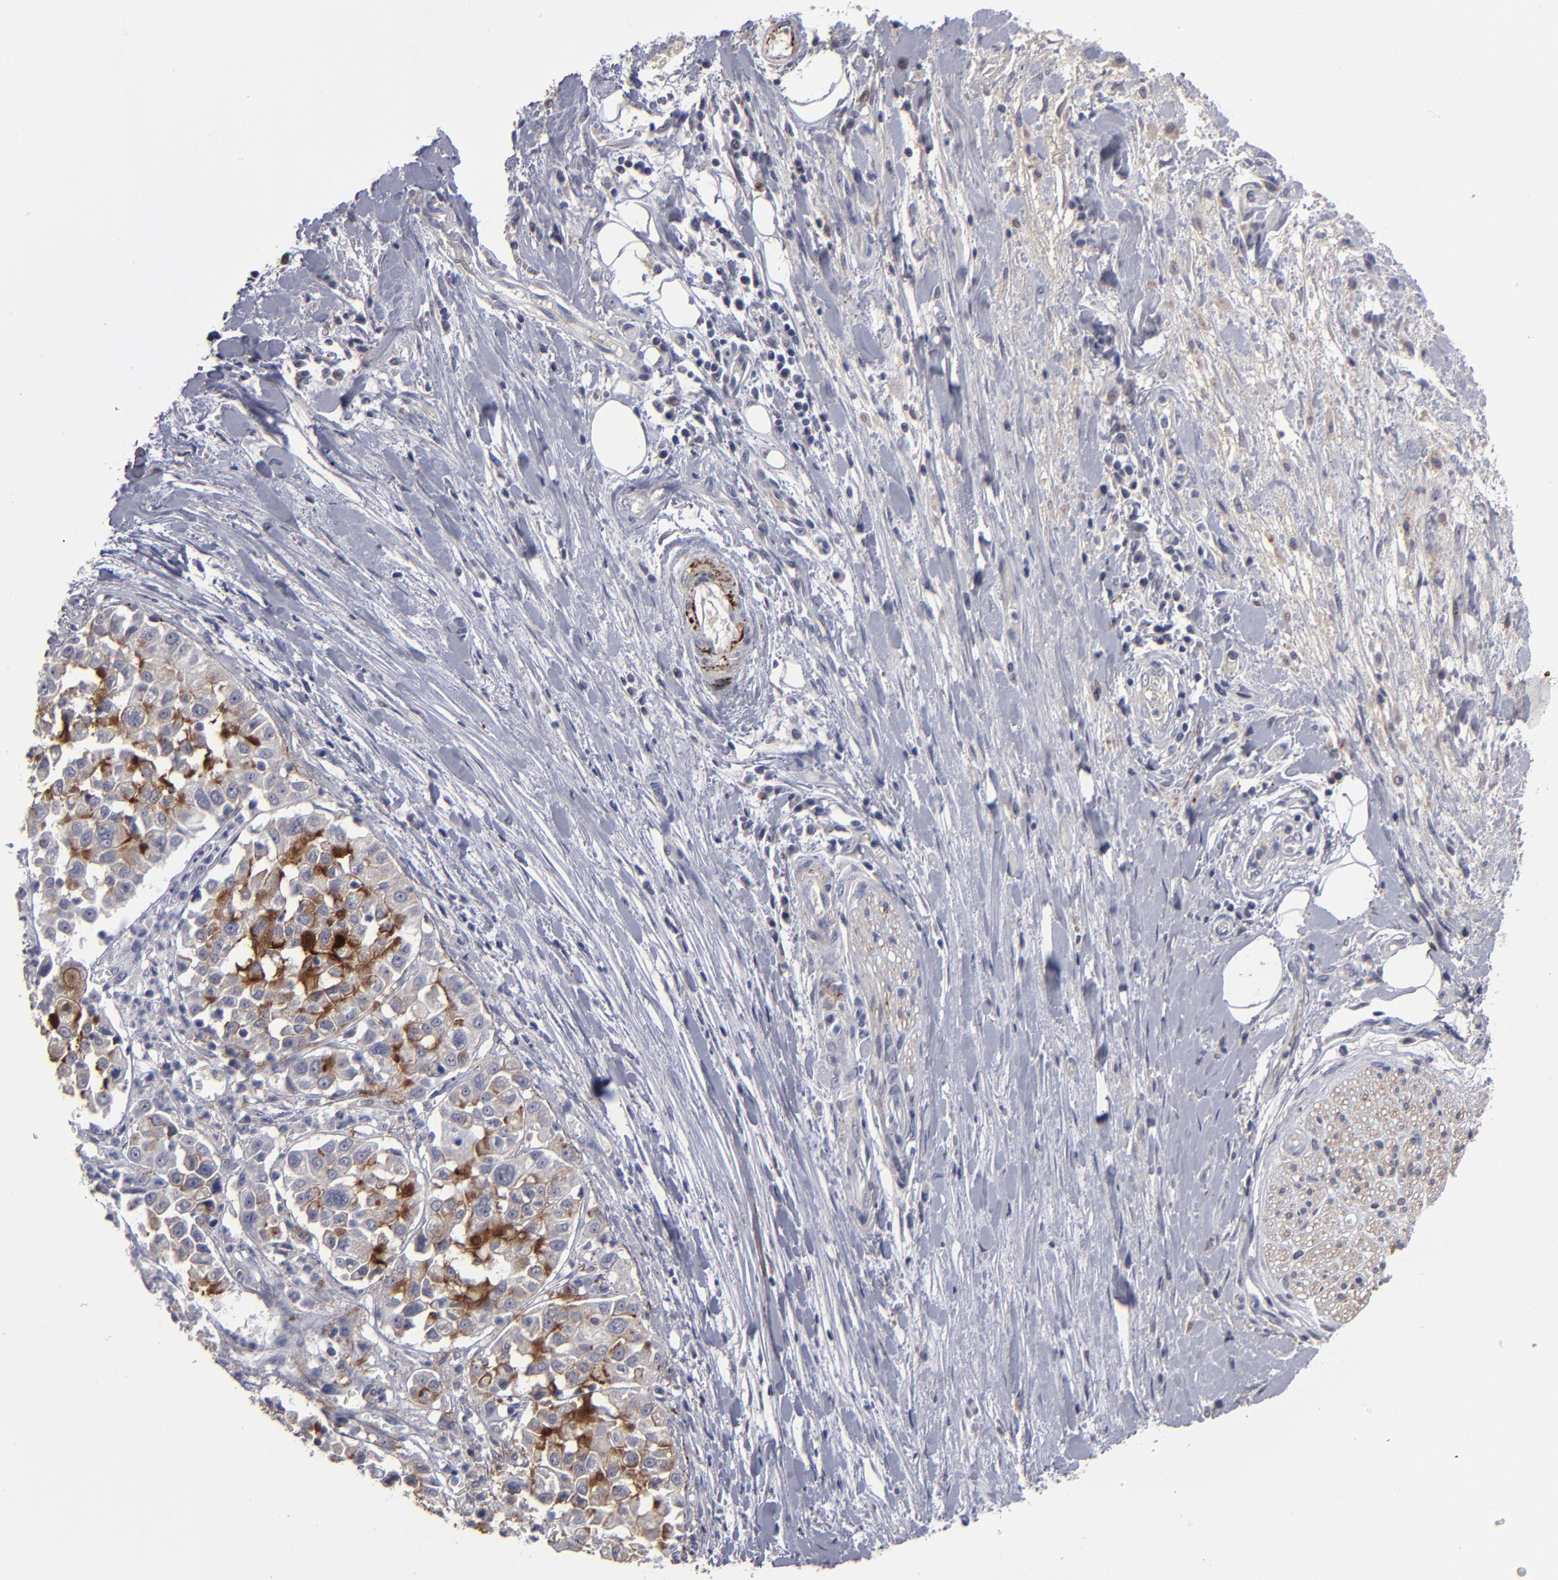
{"staining": {"intensity": "strong", "quantity": ">75%", "location": "cytoplasmic/membranous"}, "tissue": "pancreatic cancer", "cell_type": "Tumor cells", "image_type": "cancer", "snomed": [{"axis": "morphology", "description": "Adenocarcinoma, NOS"}, {"axis": "topography", "description": "Pancreas"}], "caption": "The histopathology image reveals a brown stain indicating the presence of a protein in the cytoplasmic/membranous of tumor cells in pancreatic cancer.", "gene": "GPM6B", "patient": {"sex": "female", "age": 52}}